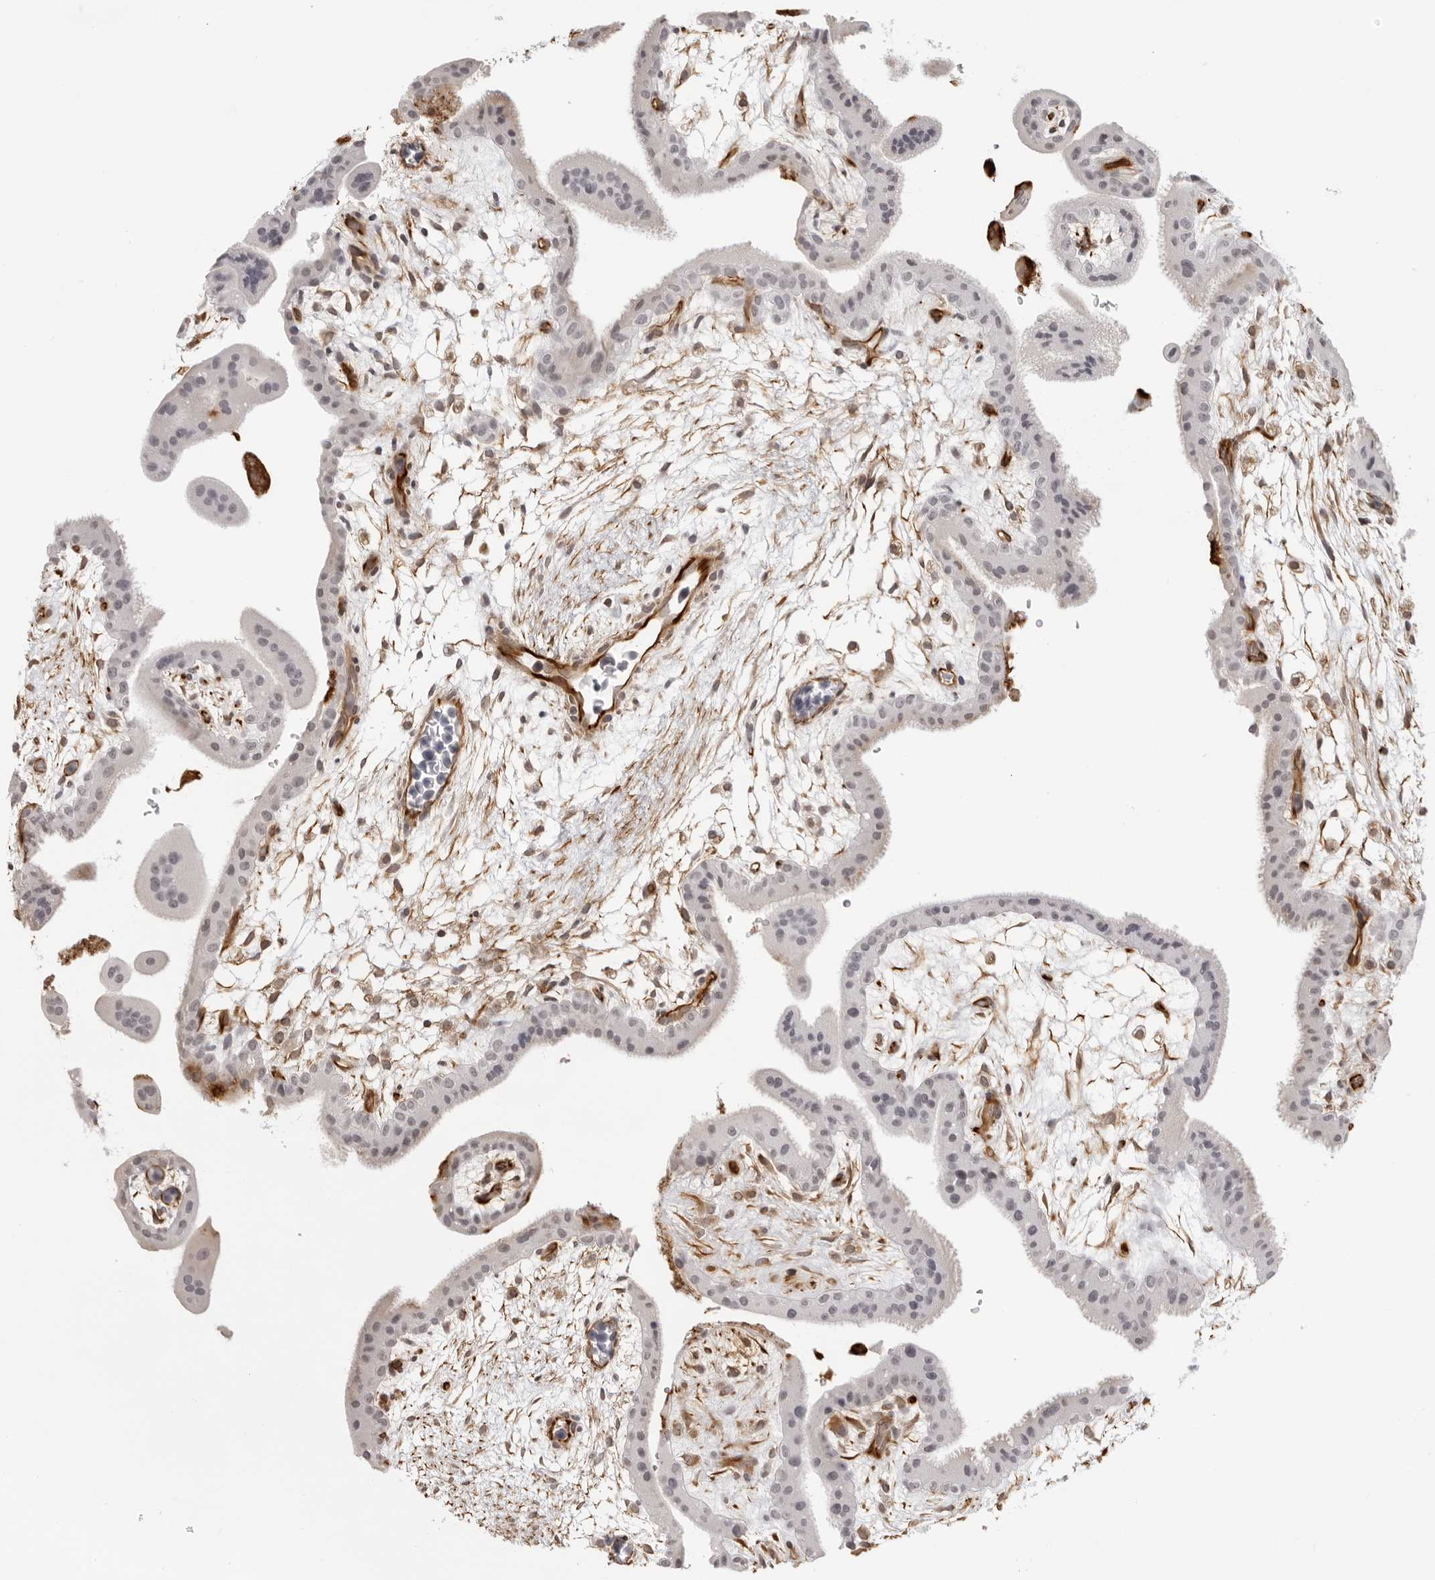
{"staining": {"intensity": "negative", "quantity": "none", "location": "none"}, "tissue": "placenta", "cell_type": "Decidual cells", "image_type": "normal", "snomed": [{"axis": "morphology", "description": "Normal tissue, NOS"}, {"axis": "topography", "description": "Placenta"}], "caption": "Immunohistochemistry of benign placenta exhibits no staining in decidual cells.", "gene": "DYNLT5", "patient": {"sex": "female", "age": 35}}